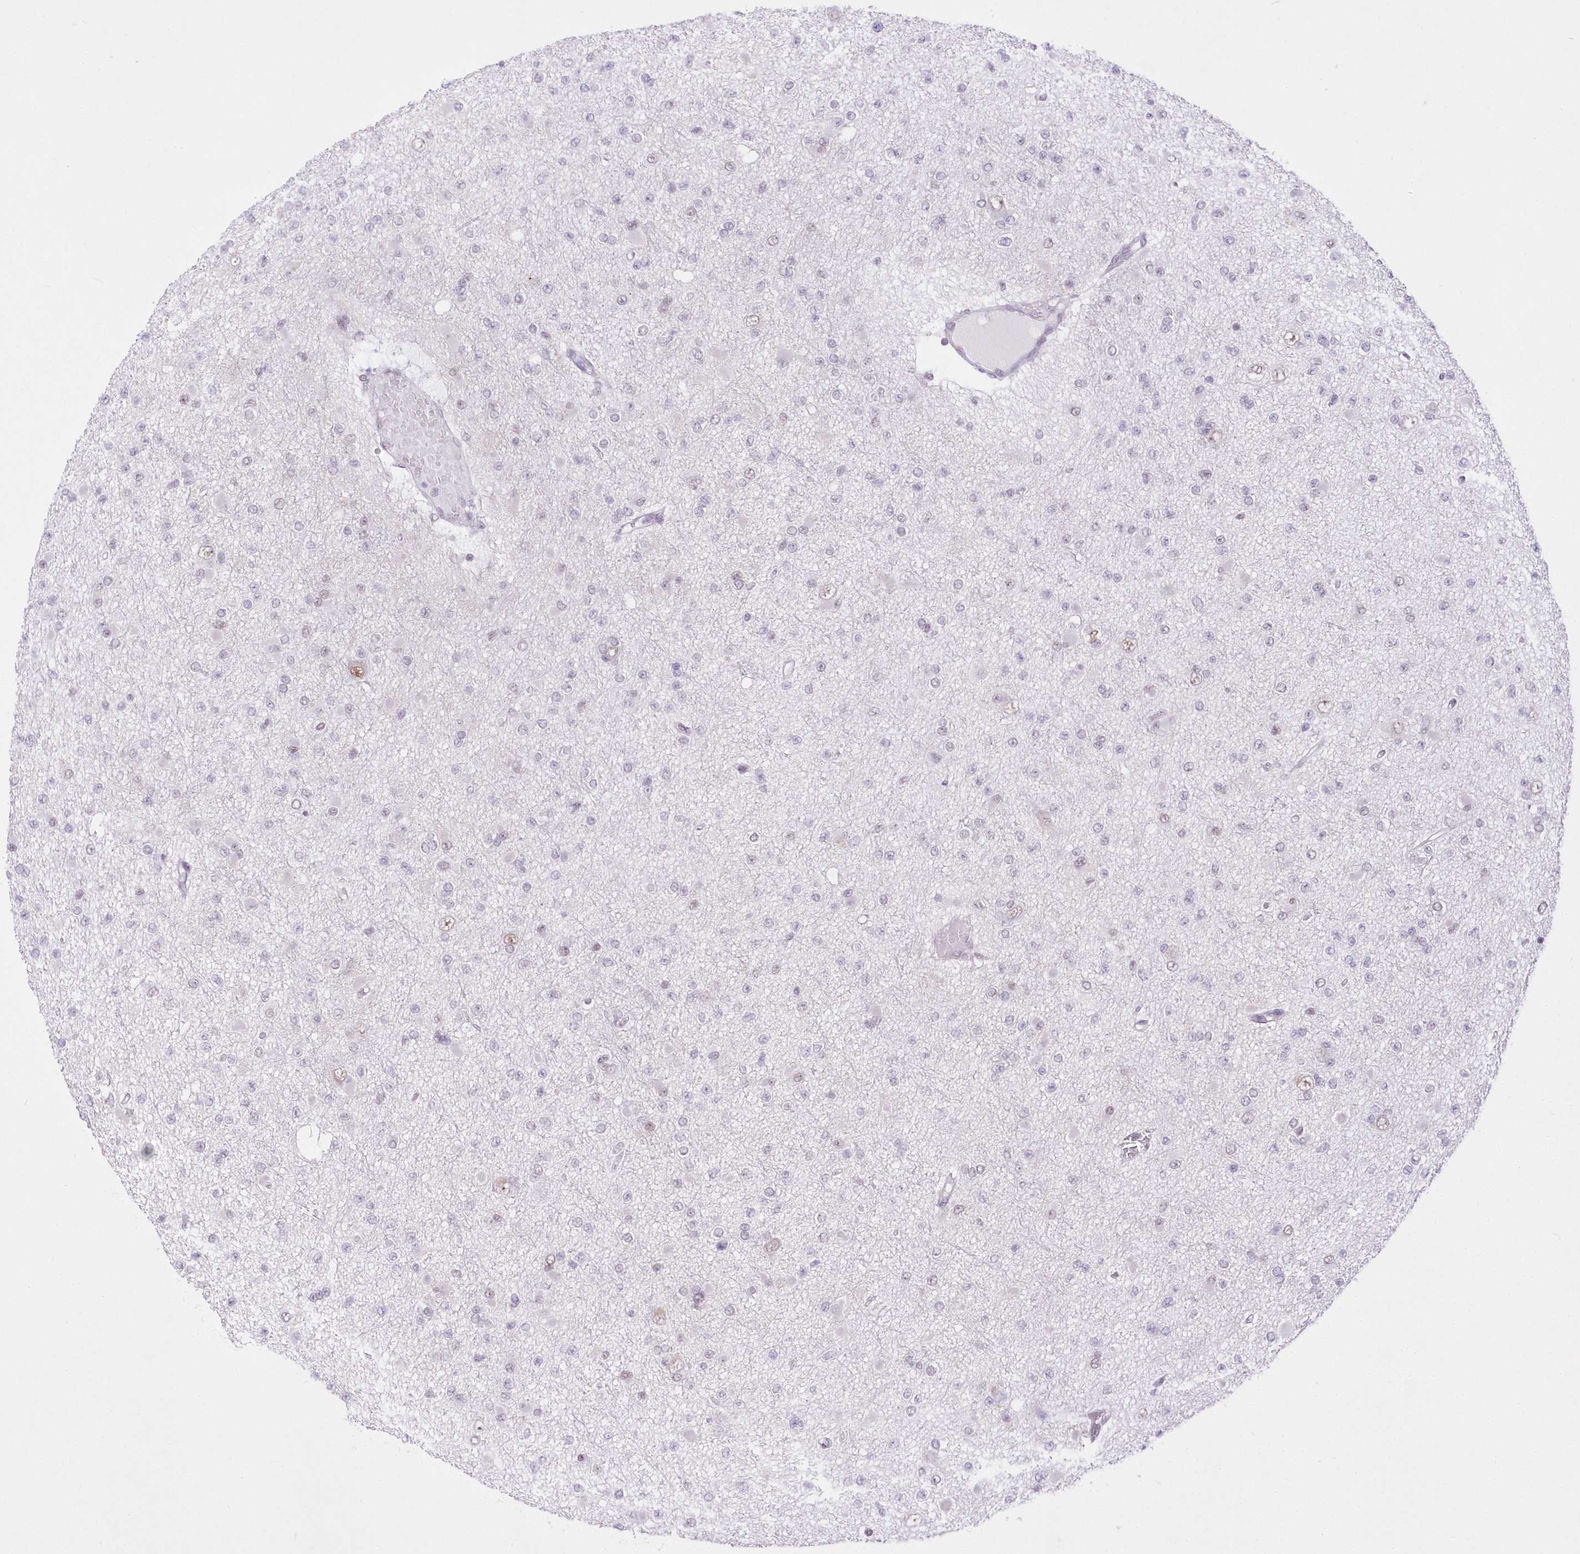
{"staining": {"intensity": "negative", "quantity": "none", "location": "none"}, "tissue": "glioma", "cell_type": "Tumor cells", "image_type": "cancer", "snomed": [{"axis": "morphology", "description": "Glioma, malignant, Low grade"}, {"axis": "topography", "description": "Brain"}], "caption": "Malignant glioma (low-grade) stained for a protein using IHC reveals no expression tumor cells.", "gene": "NSUN2", "patient": {"sex": "female", "age": 22}}